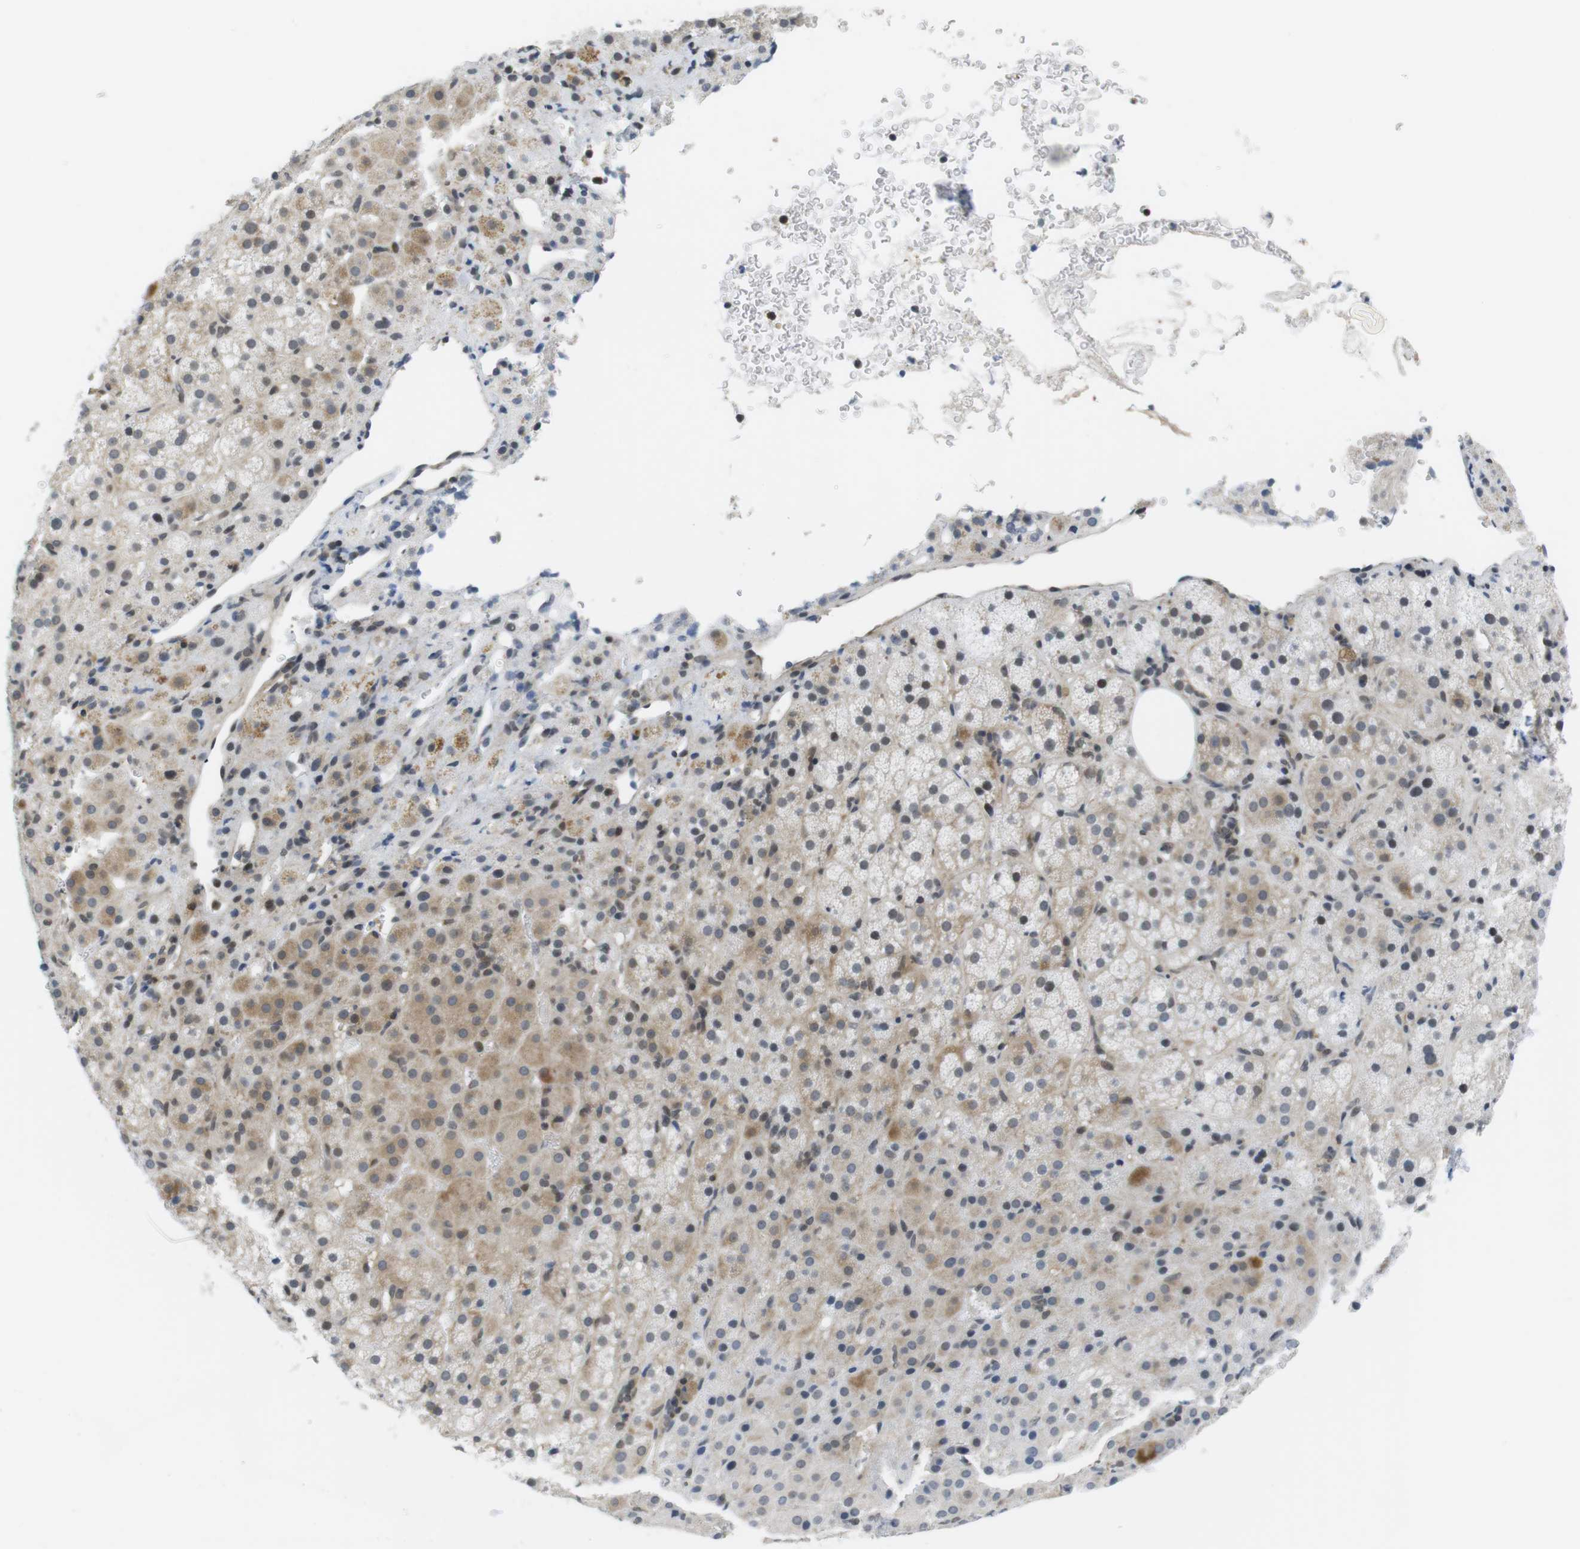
{"staining": {"intensity": "moderate", "quantity": "<25%", "location": "cytoplasmic/membranous,nuclear"}, "tissue": "adrenal gland", "cell_type": "Glandular cells", "image_type": "normal", "snomed": [{"axis": "morphology", "description": "Normal tissue, NOS"}, {"axis": "topography", "description": "Adrenal gland"}], "caption": "Glandular cells exhibit low levels of moderate cytoplasmic/membranous,nuclear expression in about <25% of cells in unremarkable human adrenal gland.", "gene": "BRD4", "patient": {"sex": "female", "age": 57}}